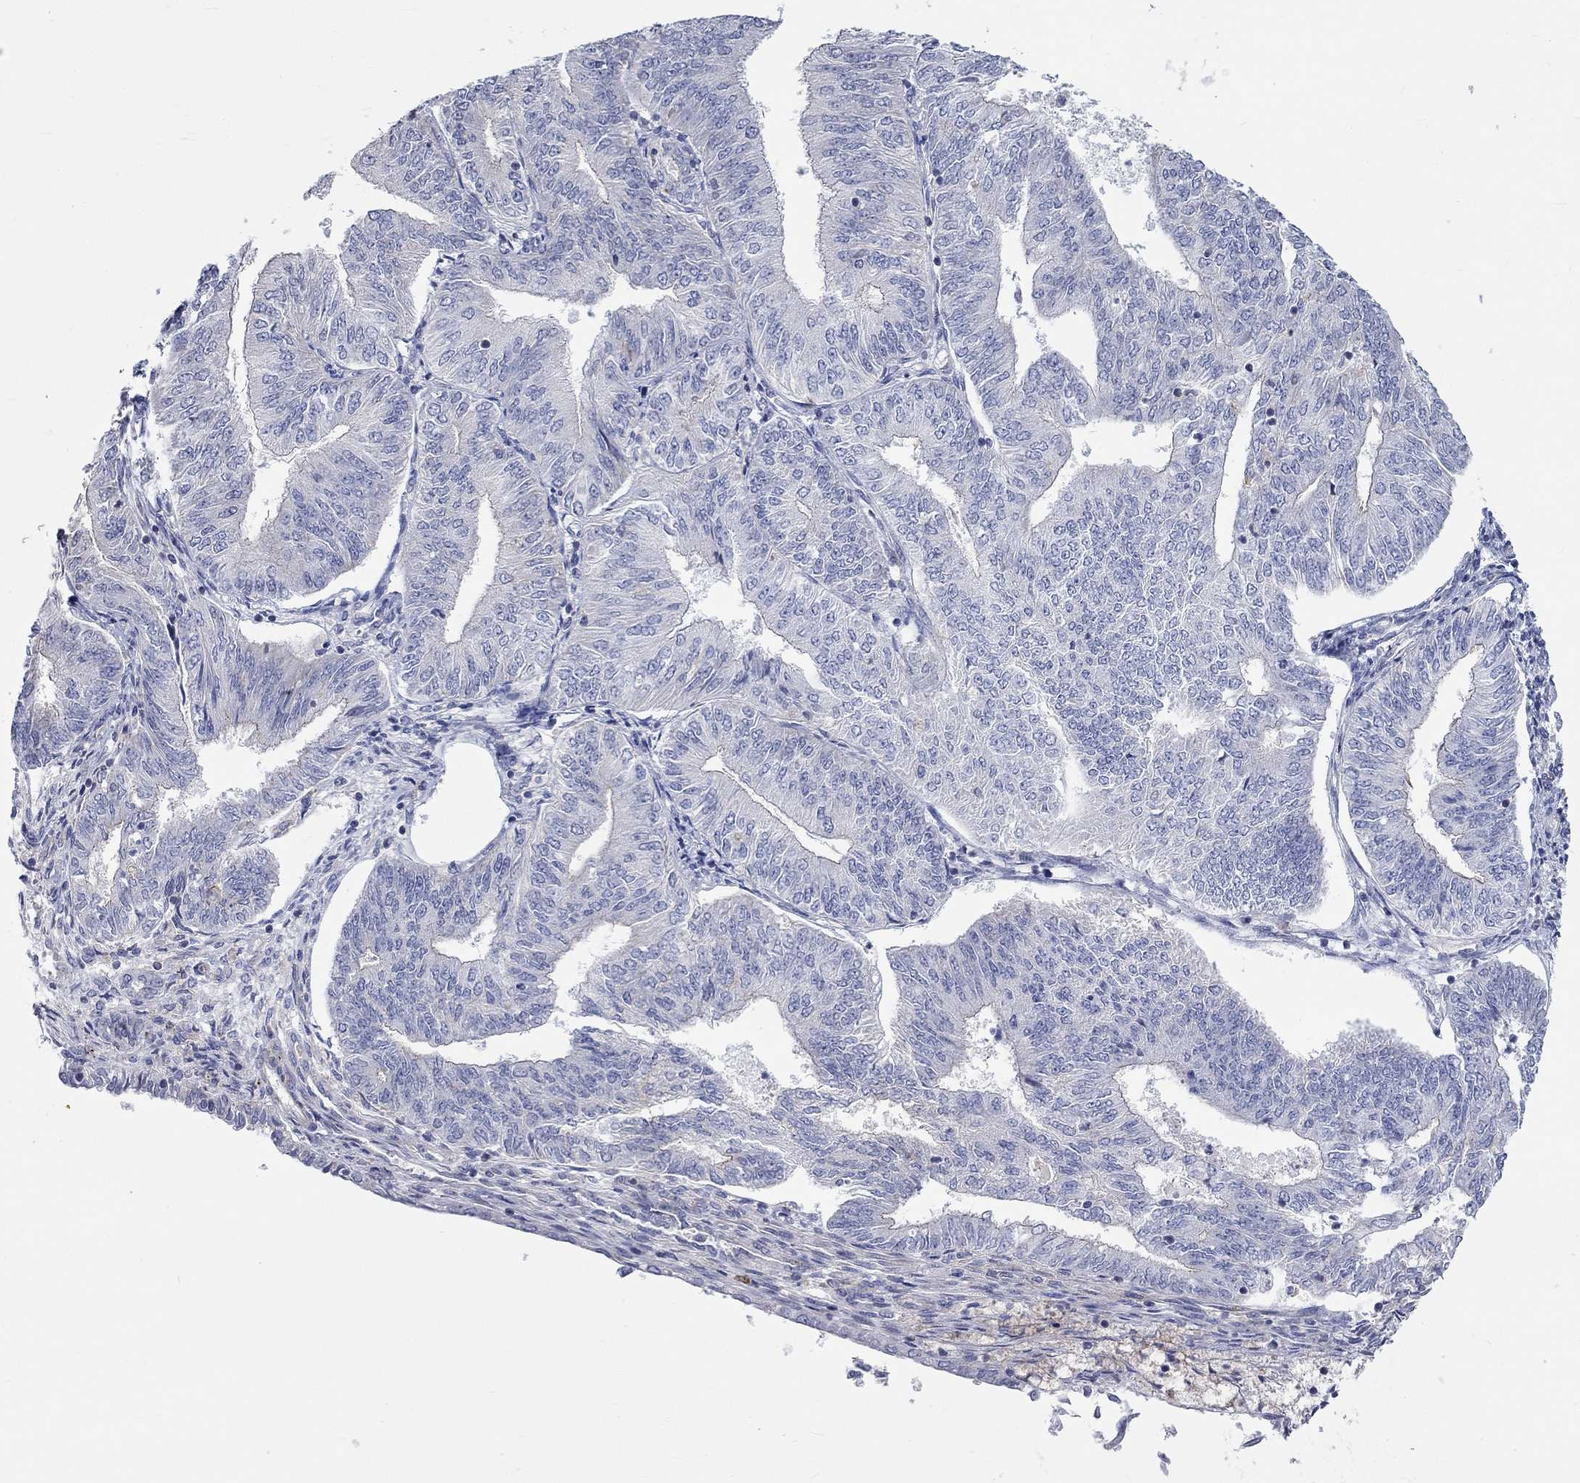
{"staining": {"intensity": "negative", "quantity": "none", "location": "none"}, "tissue": "endometrial cancer", "cell_type": "Tumor cells", "image_type": "cancer", "snomed": [{"axis": "morphology", "description": "Adenocarcinoma, NOS"}, {"axis": "topography", "description": "Endometrium"}], "caption": "Immunohistochemistry of endometrial cancer exhibits no staining in tumor cells. The staining is performed using DAB brown chromogen with nuclei counter-stained in using hematoxylin.", "gene": "PCDHGA10", "patient": {"sex": "female", "age": 58}}